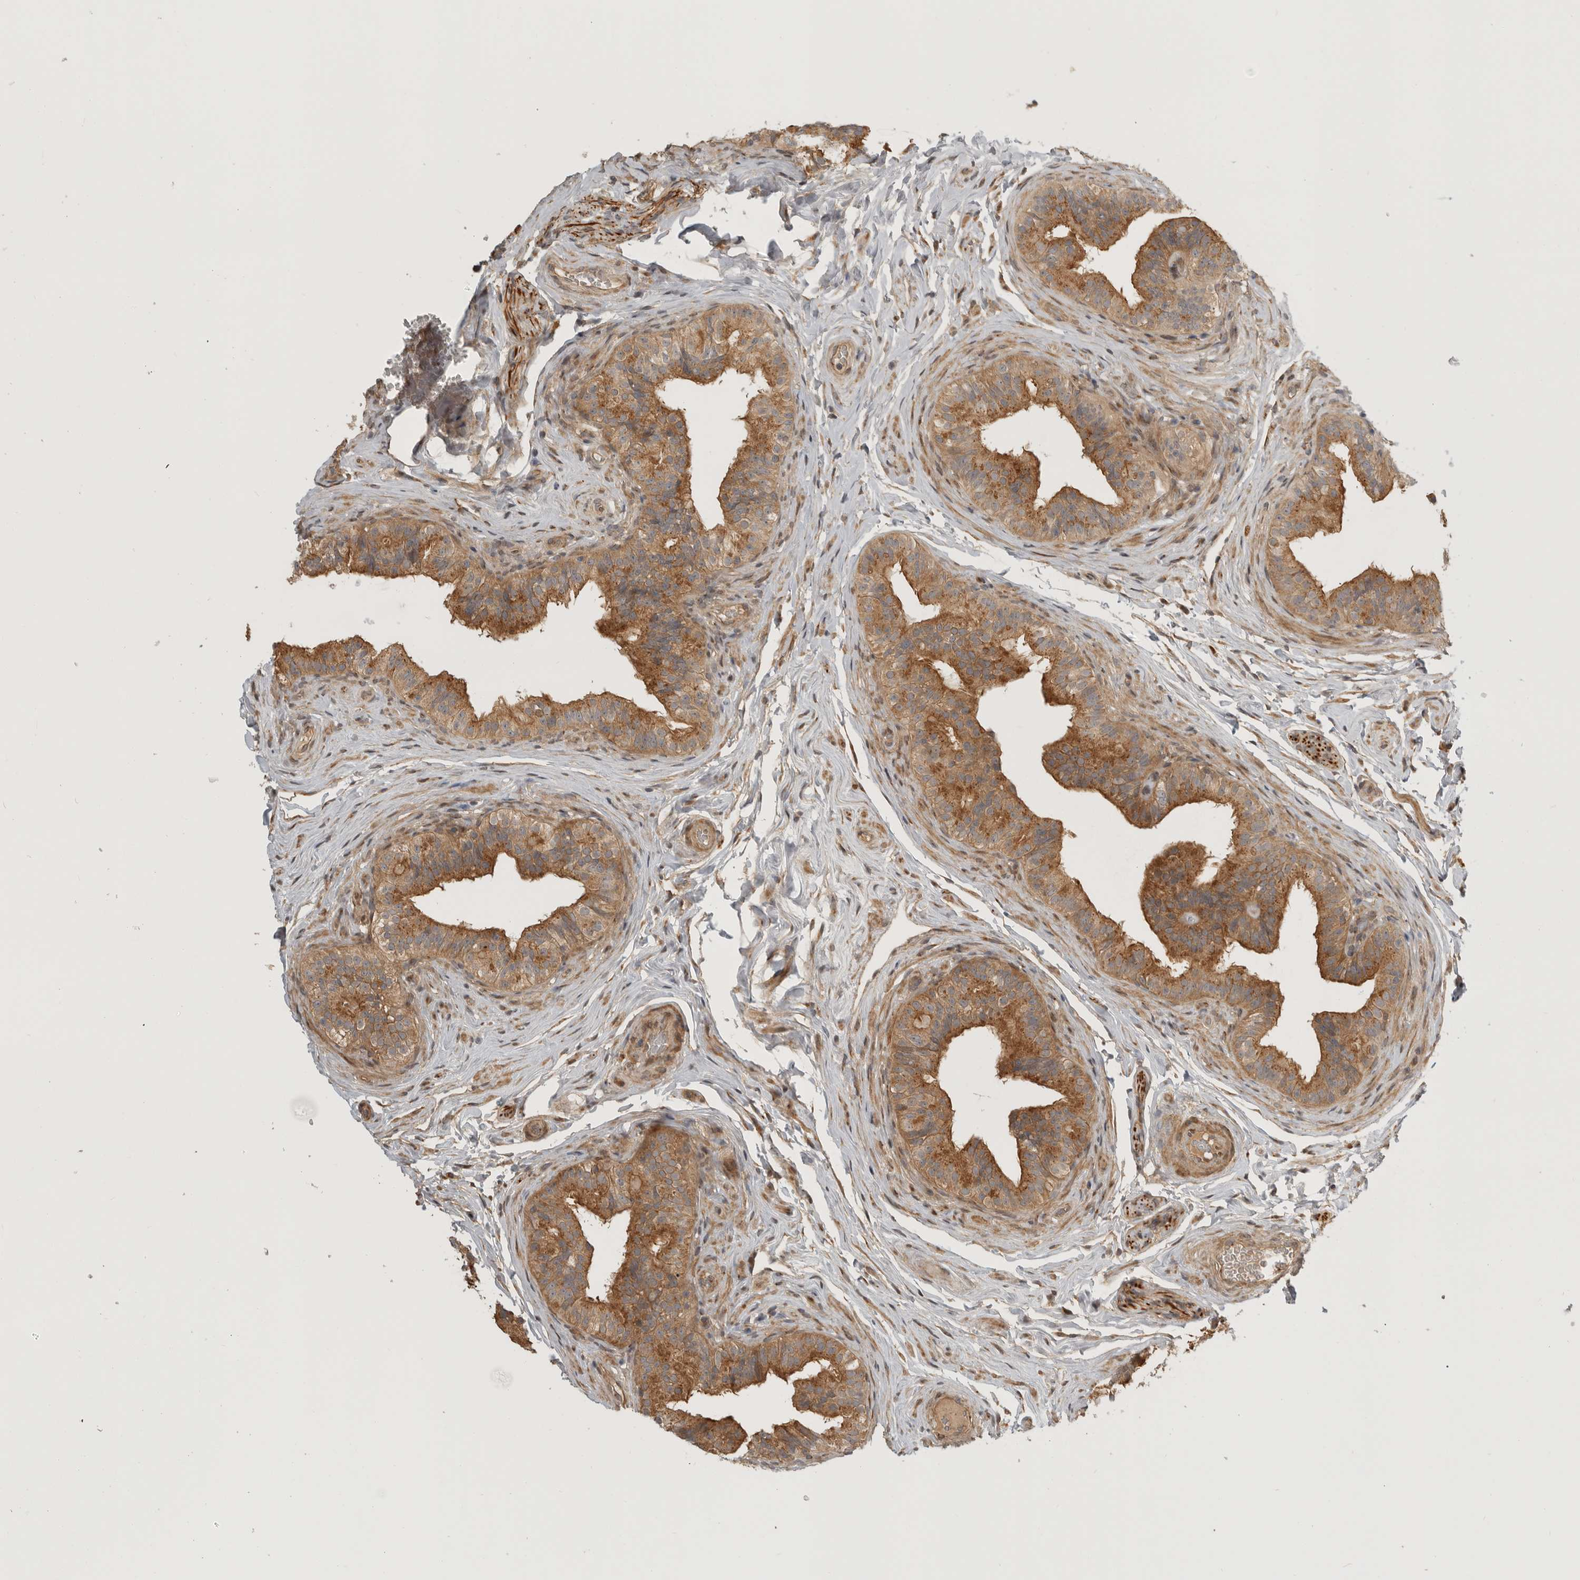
{"staining": {"intensity": "moderate", "quantity": ">75%", "location": "cytoplasmic/membranous"}, "tissue": "epididymis", "cell_type": "Glandular cells", "image_type": "normal", "snomed": [{"axis": "morphology", "description": "Normal tissue, NOS"}, {"axis": "topography", "description": "Epididymis"}], "caption": "This photomicrograph shows immunohistochemistry staining of unremarkable epididymis, with medium moderate cytoplasmic/membranous positivity in approximately >75% of glandular cells.", "gene": "CUEDC1", "patient": {"sex": "male", "age": 49}}